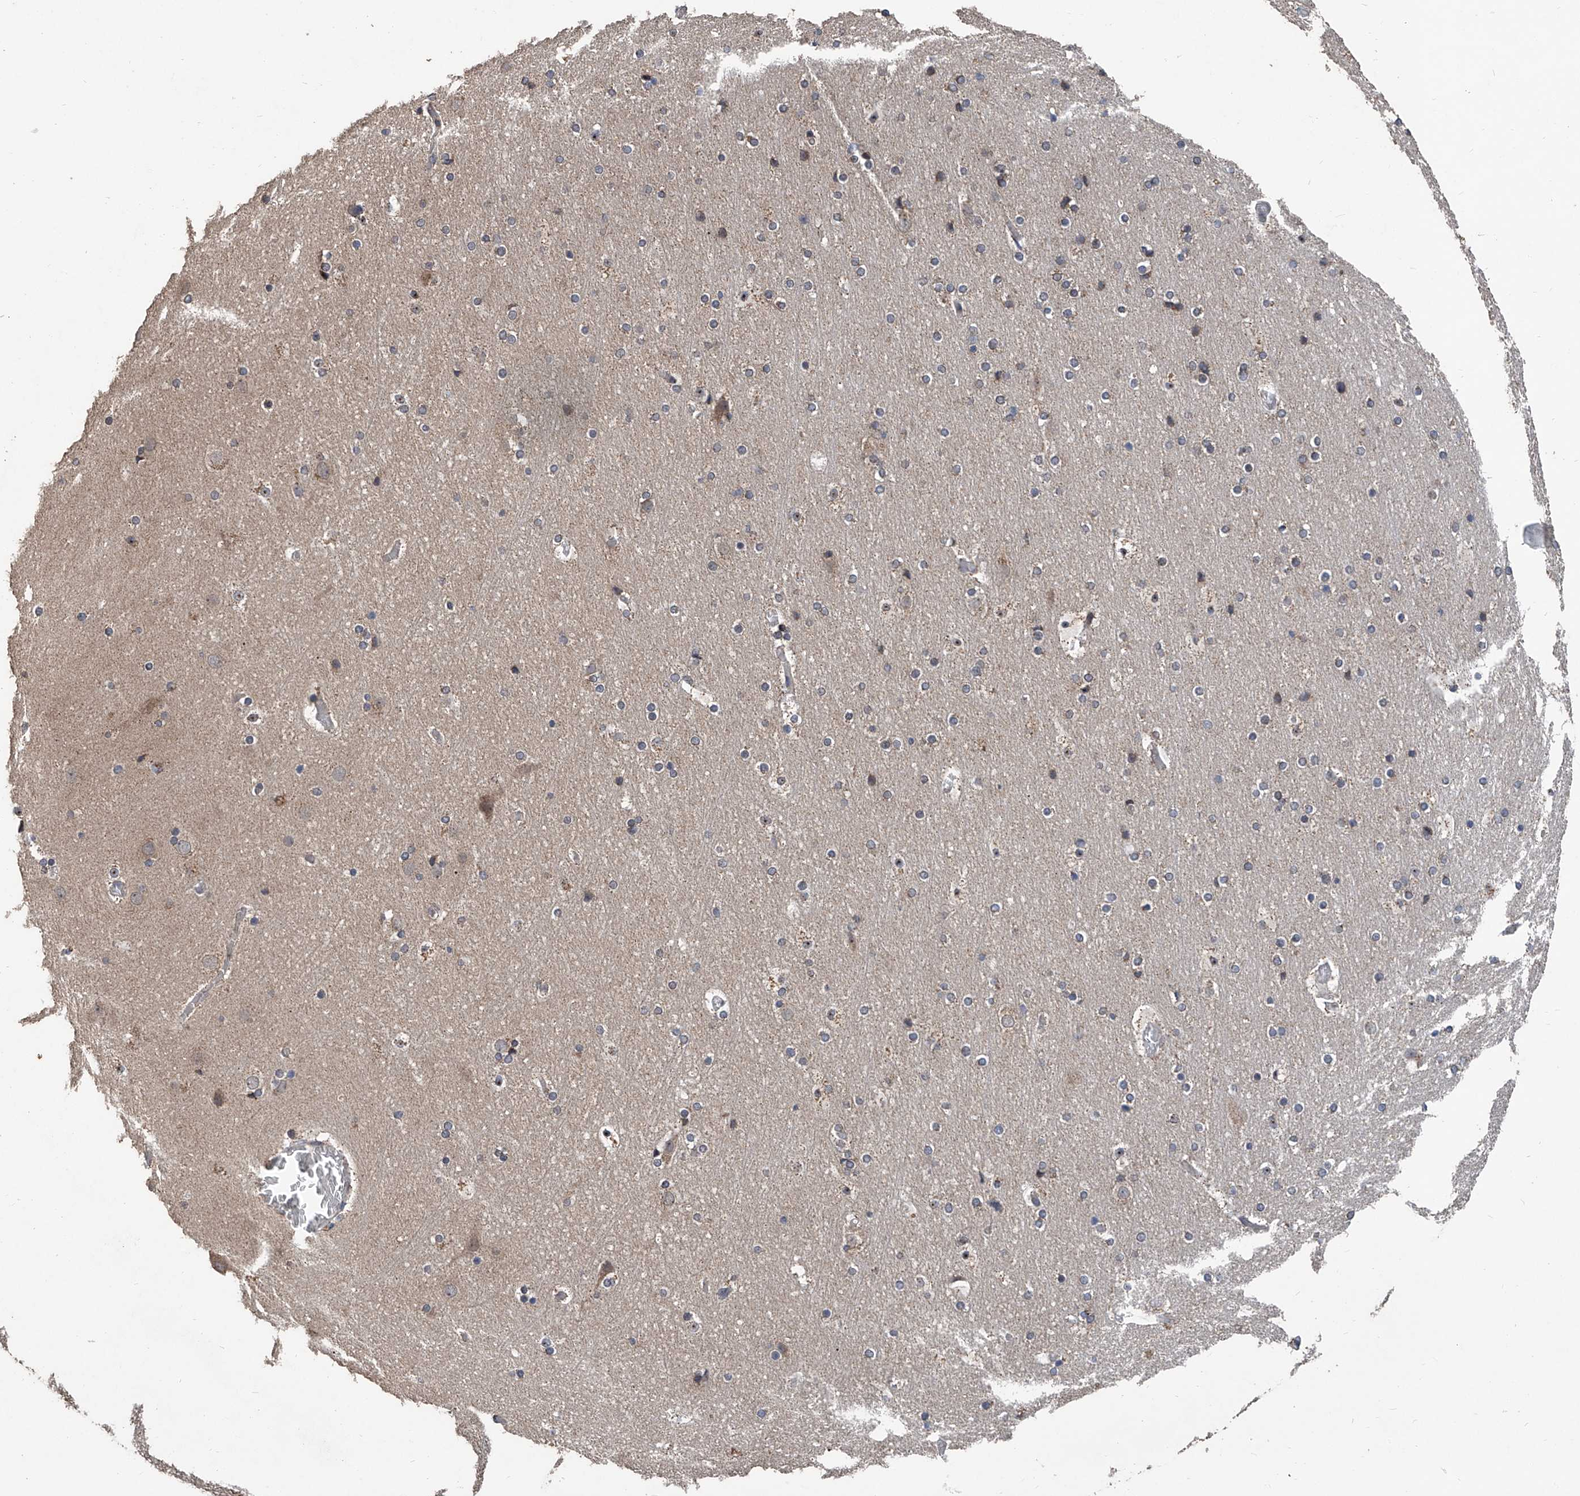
{"staining": {"intensity": "weak", "quantity": "25%-75%", "location": "cytoplasmic/membranous"}, "tissue": "cerebral cortex", "cell_type": "Endothelial cells", "image_type": "normal", "snomed": [{"axis": "morphology", "description": "Normal tissue, NOS"}, {"axis": "topography", "description": "Cerebral cortex"}], "caption": "A brown stain labels weak cytoplasmic/membranous positivity of a protein in endothelial cells of benign cerebral cortex. (DAB = brown stain, brightfield microscopy at high magnification).", "gene": "BCKDHB", "patient": {"sex": "male", "age": 57}}